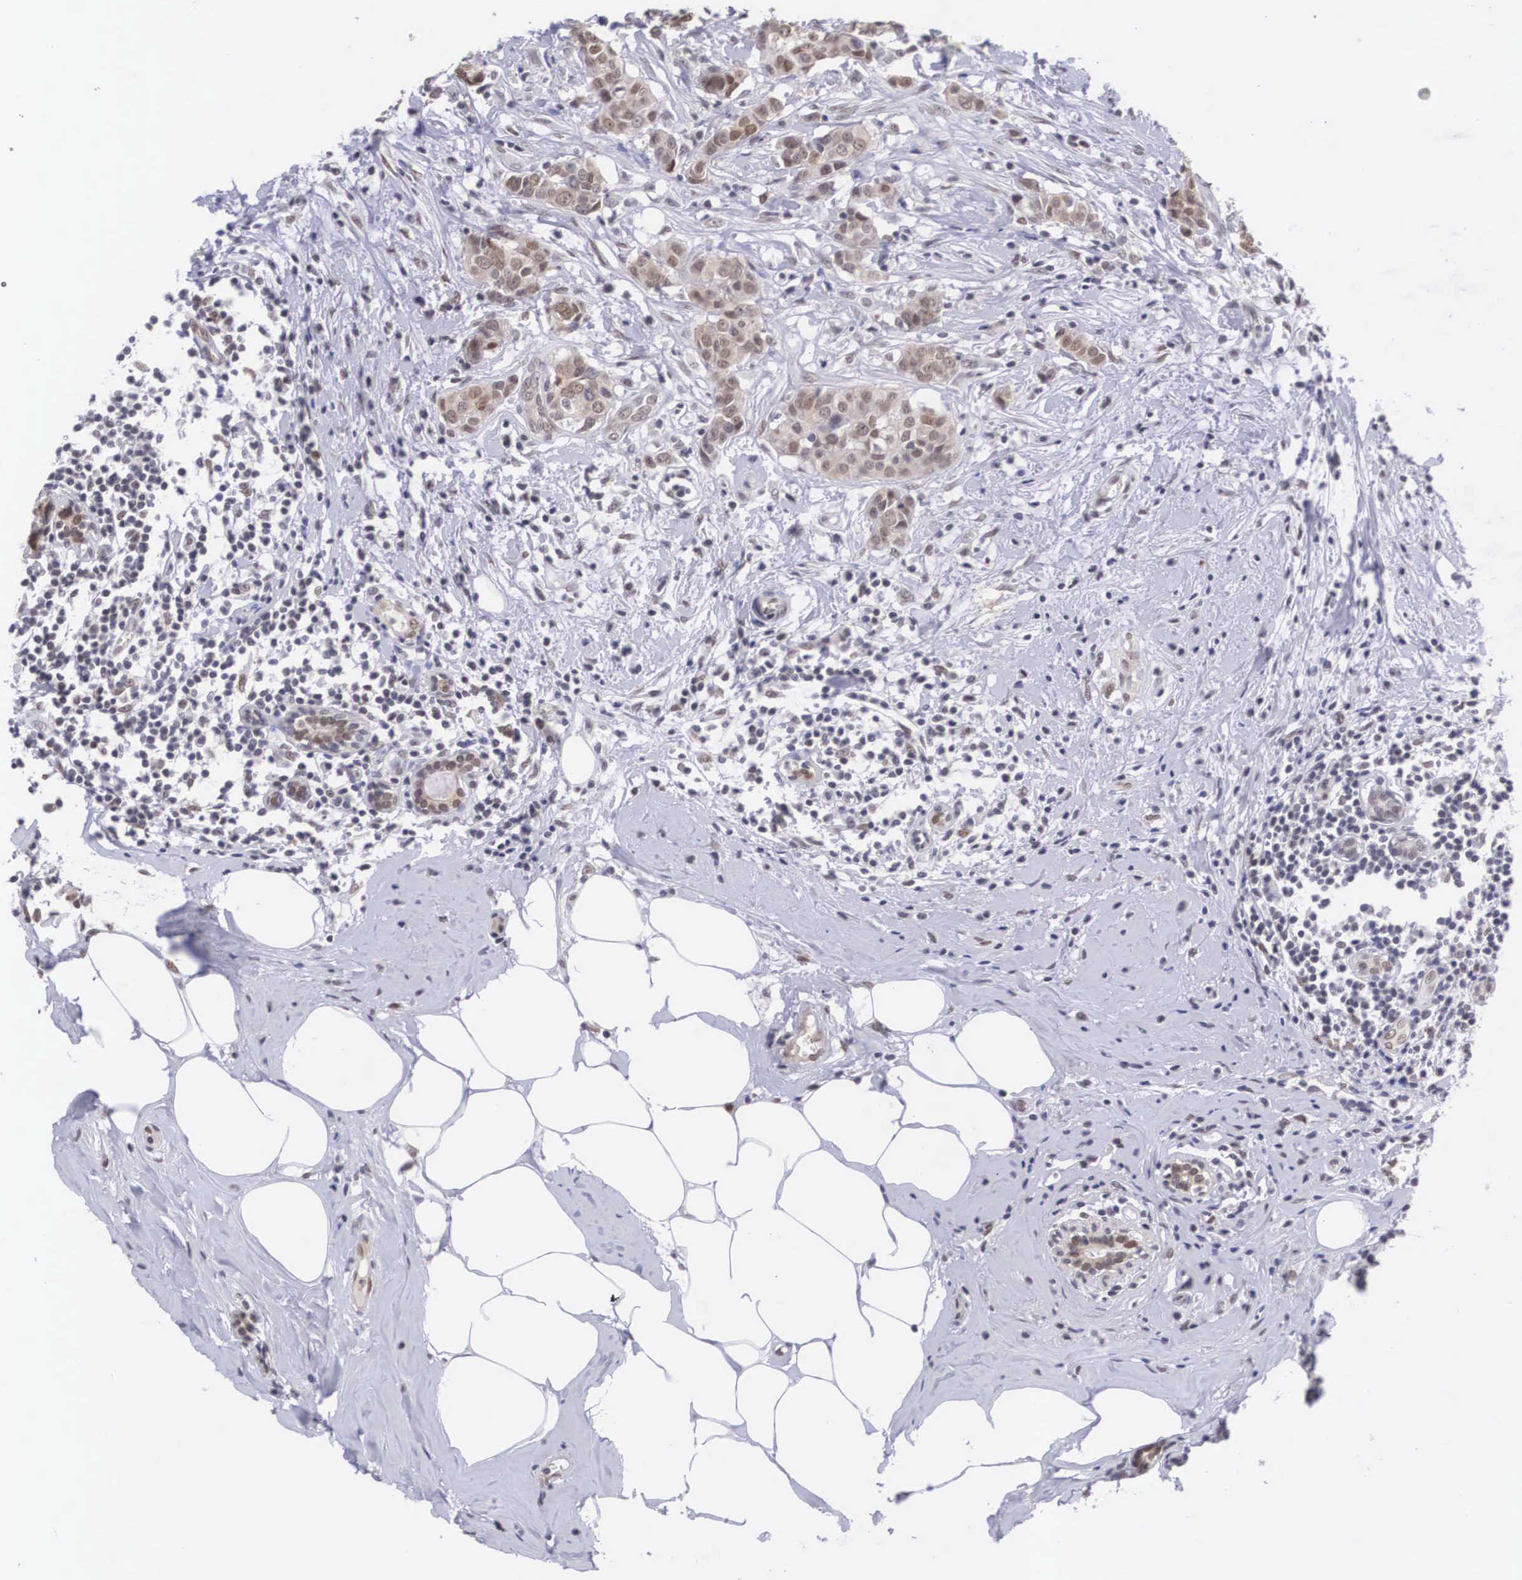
{"staining": {"intensity": "moderate", "quantity": ">75%", "location": "cytoplasmic/membranous,nuclear"}, "tissue": "breast cancer", "cell_type": "Tumor cells", "image_type": "cancer", "snomed": [{"axis": "morphology", "description": "Duct carcinoma"}, {"axis": "topography", "description": "Breast"}], "caption": "The image shows a brown stain indicating the presence of a protein in the cytoplasmic/membranous and nuclear of tumor cells in breast cancer.", "gene": "NINL", "patient": {"sex": "female", "age": 55}}